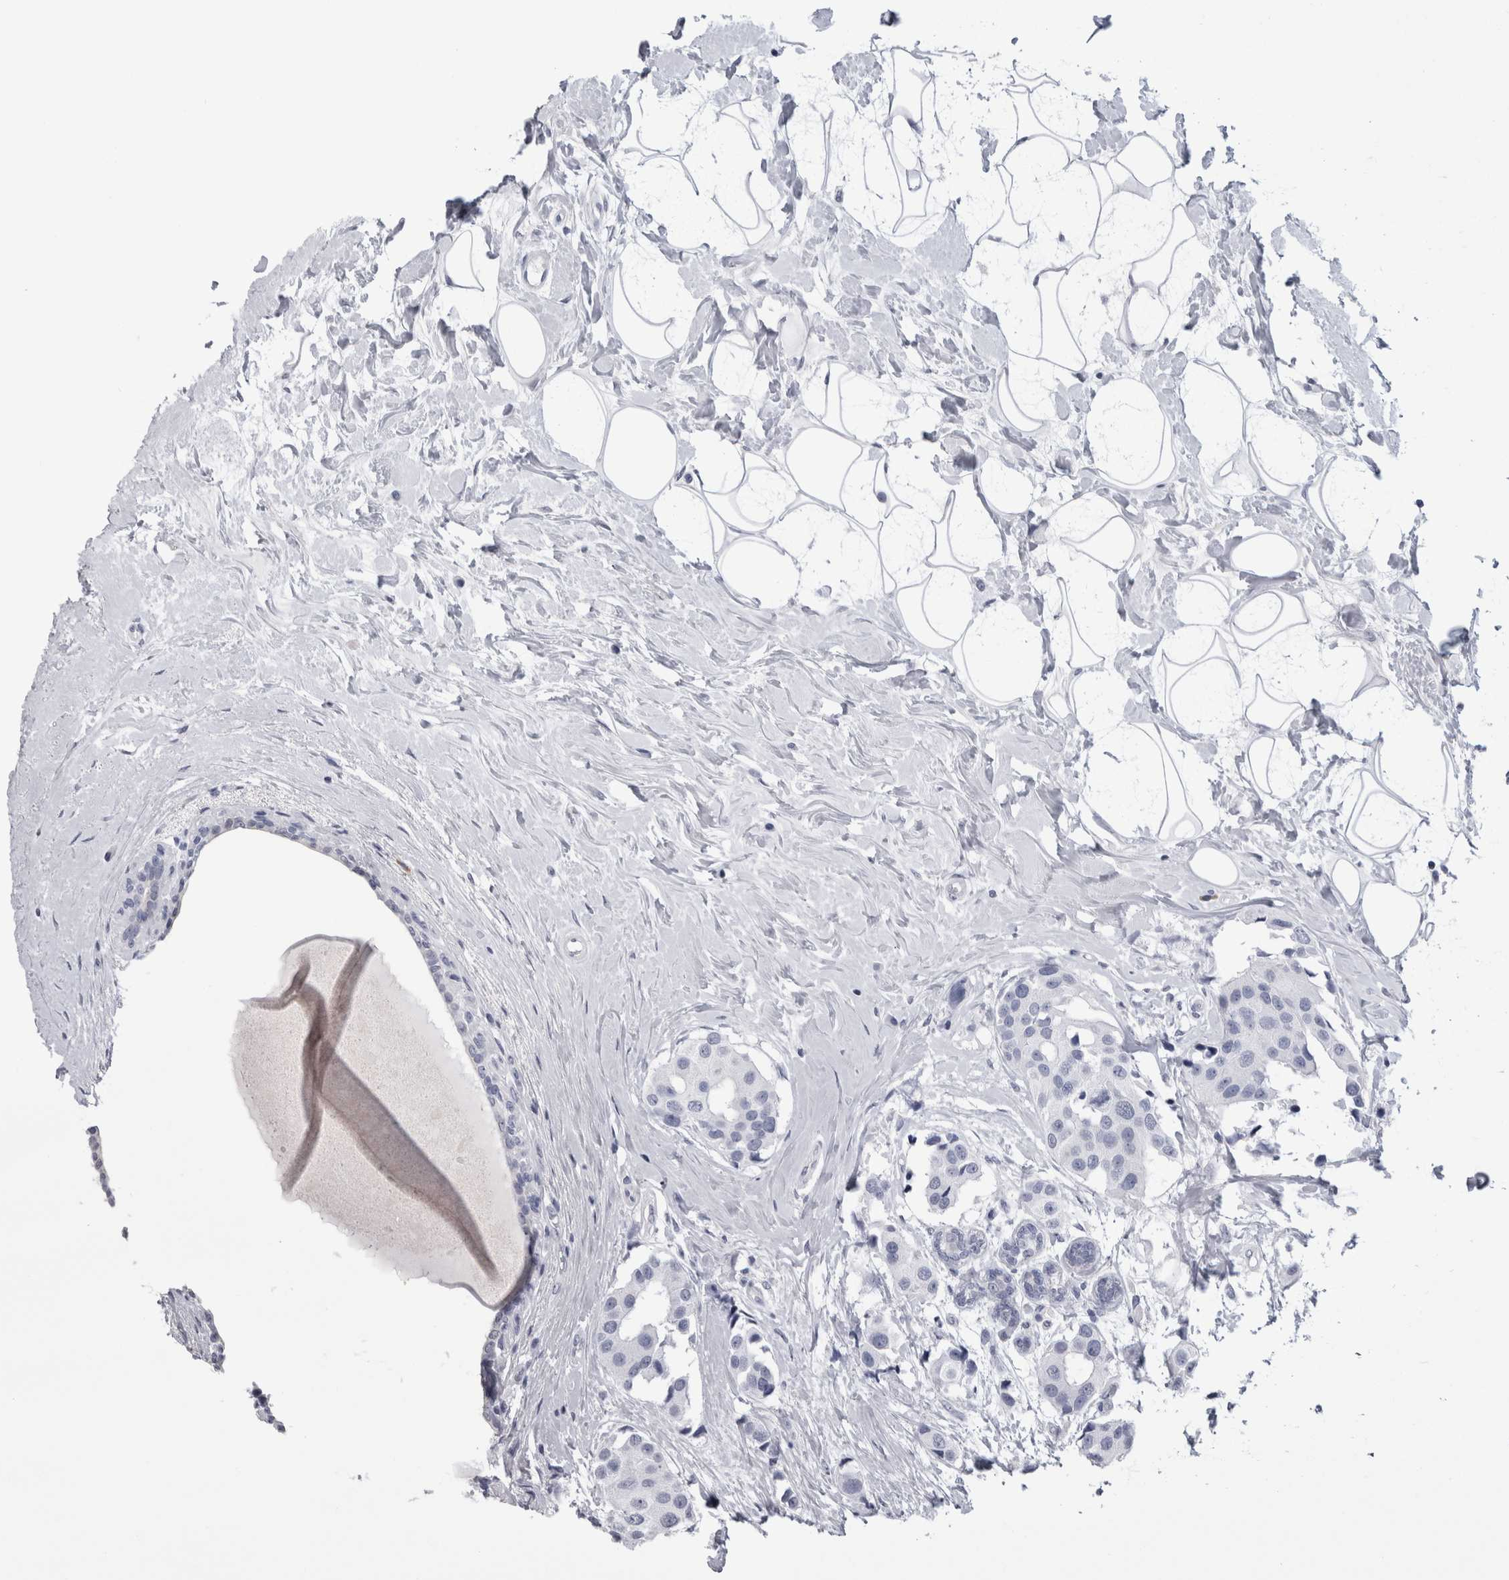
{"staining": {"intensity": "negative", "quantity": "none", "location": "none"}, "tissue": "breast cancer", "cell_type": "Tumor cells", "image_type": "cancer", "snomed": [{"axis": "morphology", "description": "Normal tissue, NOS"}, {"axis": "morphology", "description": "Duct carcinoma"}, {"axis": "topography", "description": "Breast"}], "caption": "A high-resolution micrograph shows immunohistochemistry (IHC) staining of intraductal carcinoma (breast), which reveals no significant staining in tumor cells.", "gene": "AFMID", "patient": {"sex": "female", "age": 39}}